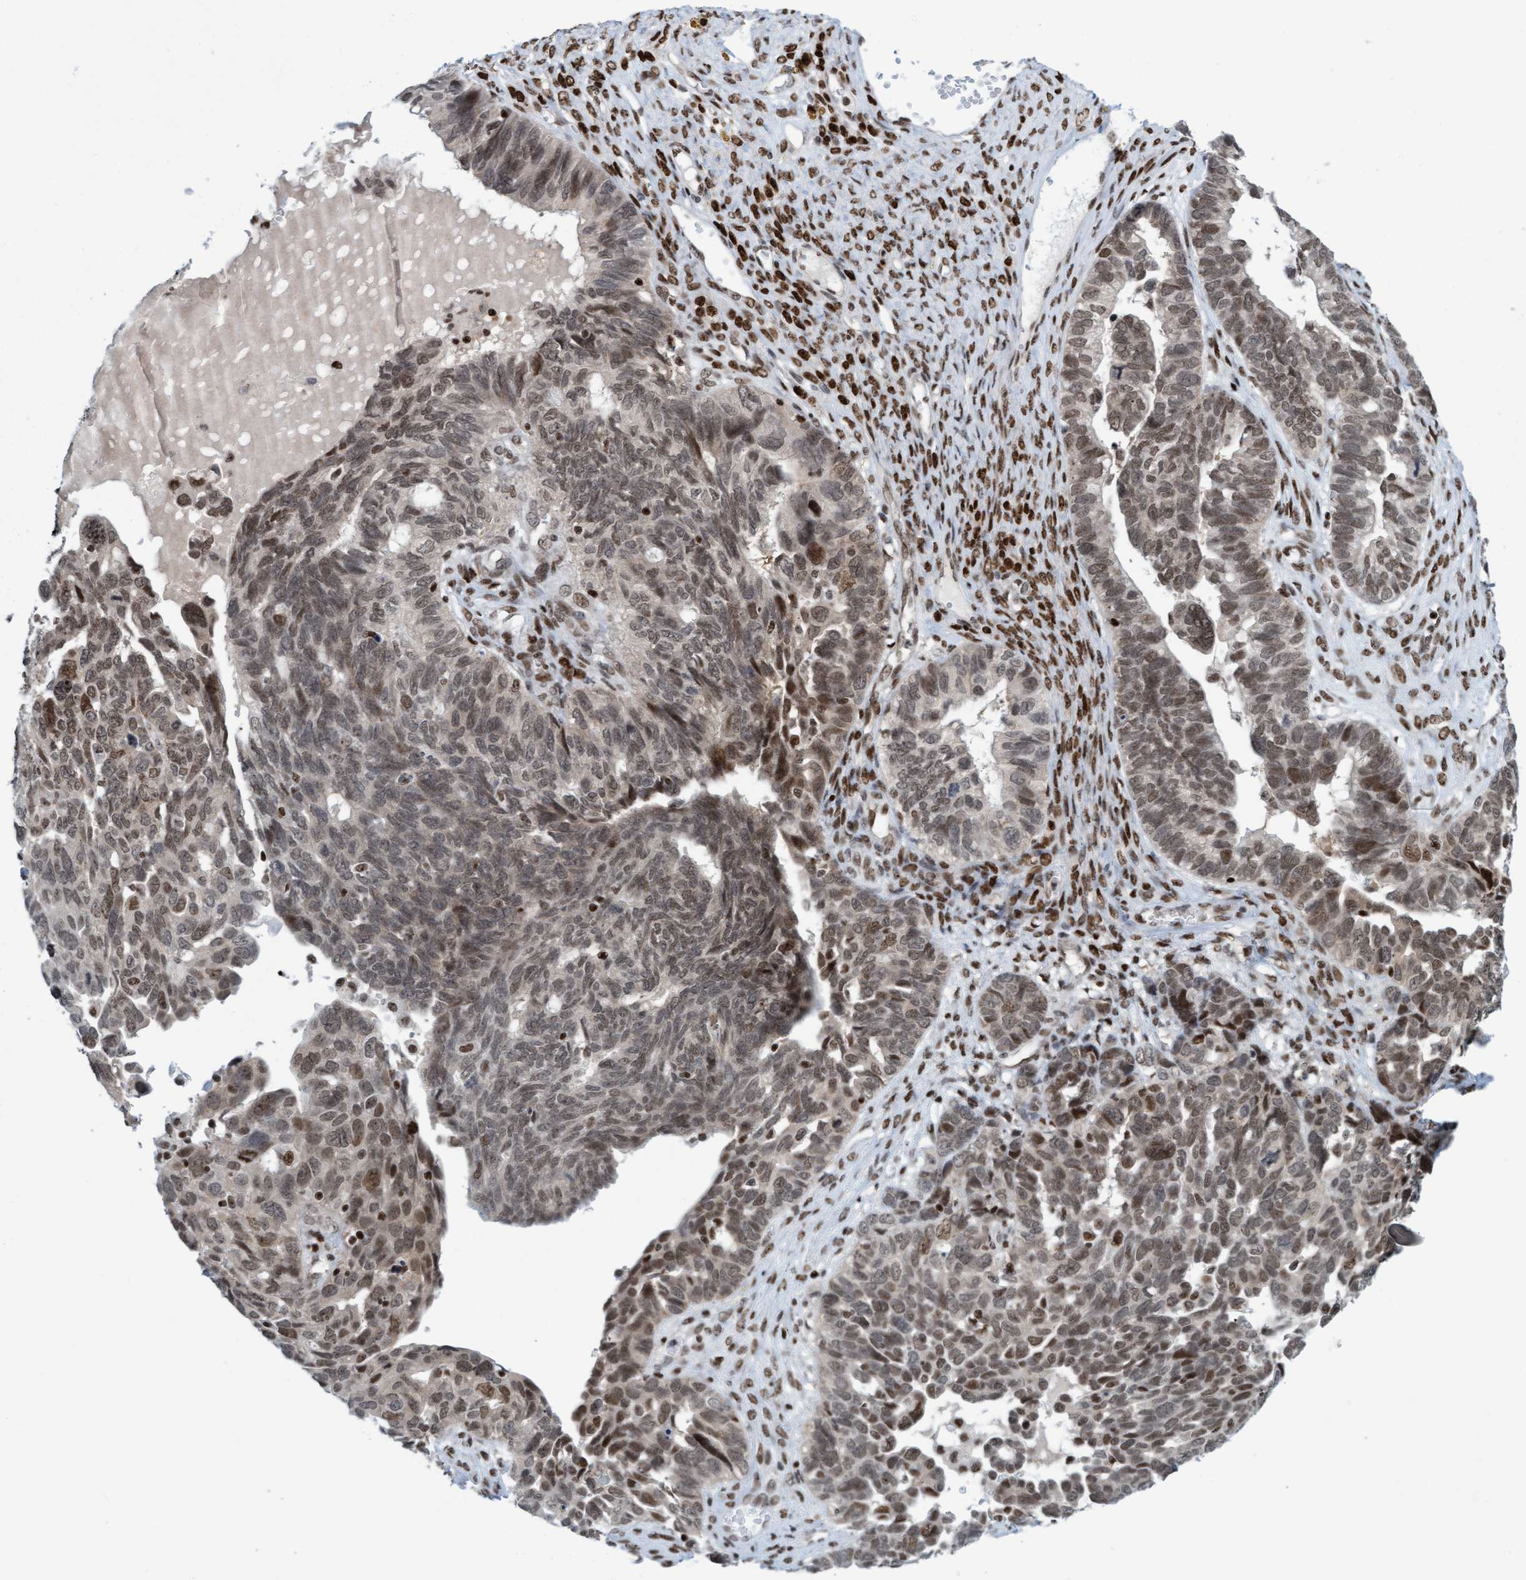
{"staining": {"intensity": "weak", "quantity": ">75%", "location": "nuclear"}, "tissue": "ovarian cancer", "cell_type": "Tumor cells", "image_type": "cancer", "snomed": [{"axis": "morphology", "description": "Cystadenocarcinoma, serous, NOS"}, {"axis": "topography", "description": "Ovary"}], "caption": "Ovarian serous cystadenocarcinoma stained with a brown dye demonstrates weak nuclear positive staining in approximately >75% of tumor cells.", "gene": "GLRX2", "patient": {"sex": "female", "age": 79}}